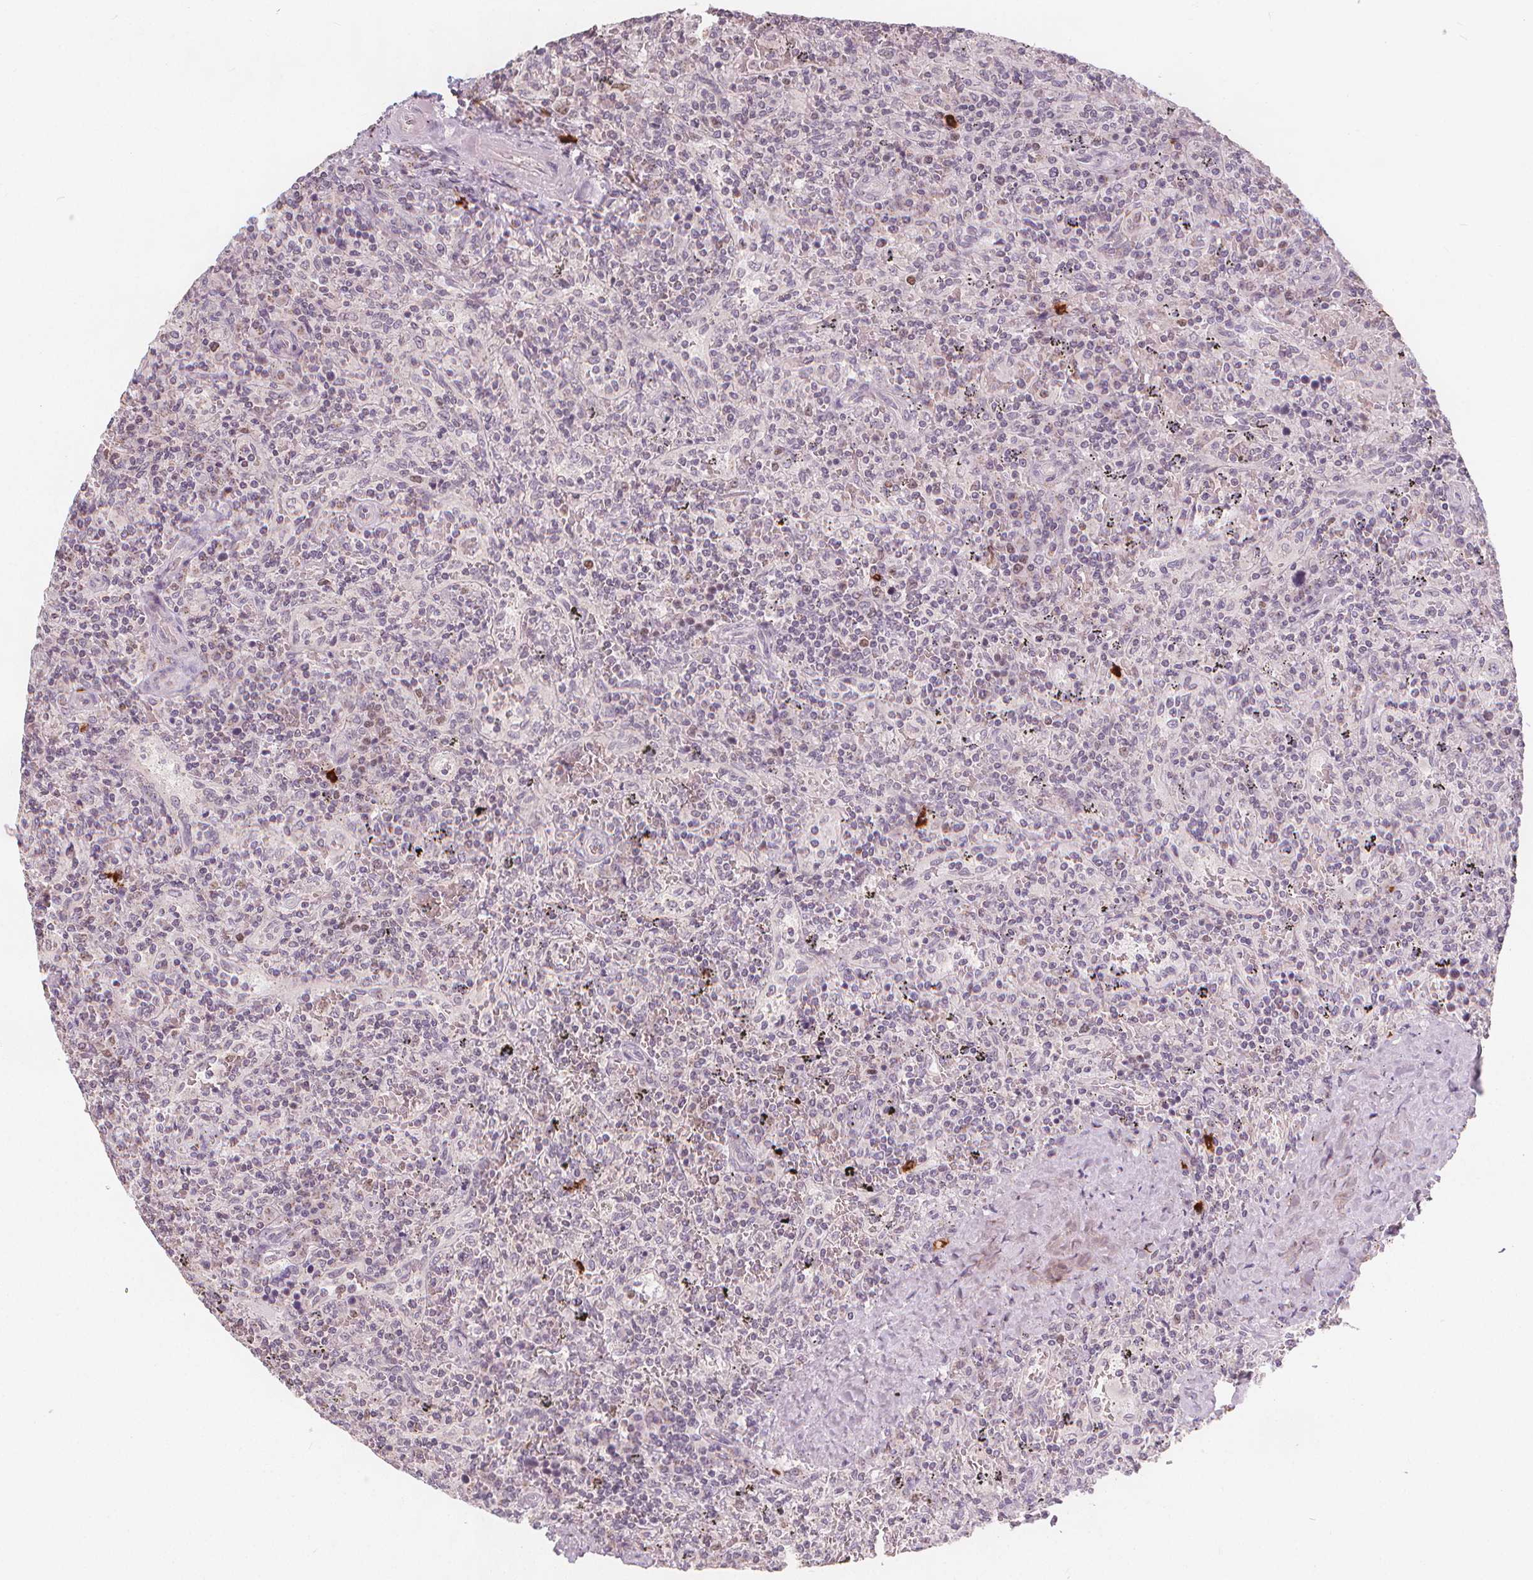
{"staining": {"intensity": "negative", "quantity": "none", "location": "none"}, "tissue": "lymphoma", "cell_type": "Tumor cells", "image_type": "cancer", "snomed": [{"axis": "morphology", "description": "Malignant lymphoma, non-Hodgkin's type, Low grade"}, {"axis": "topography", "description": "Spleen"}], "caption": "This is an immunohistochemistry (IHC) photomicrograph of lymphoma. There is no staining in tumor cells.", "gene": "TIPIN", "patient": {"sex": "male", "age": 62}}